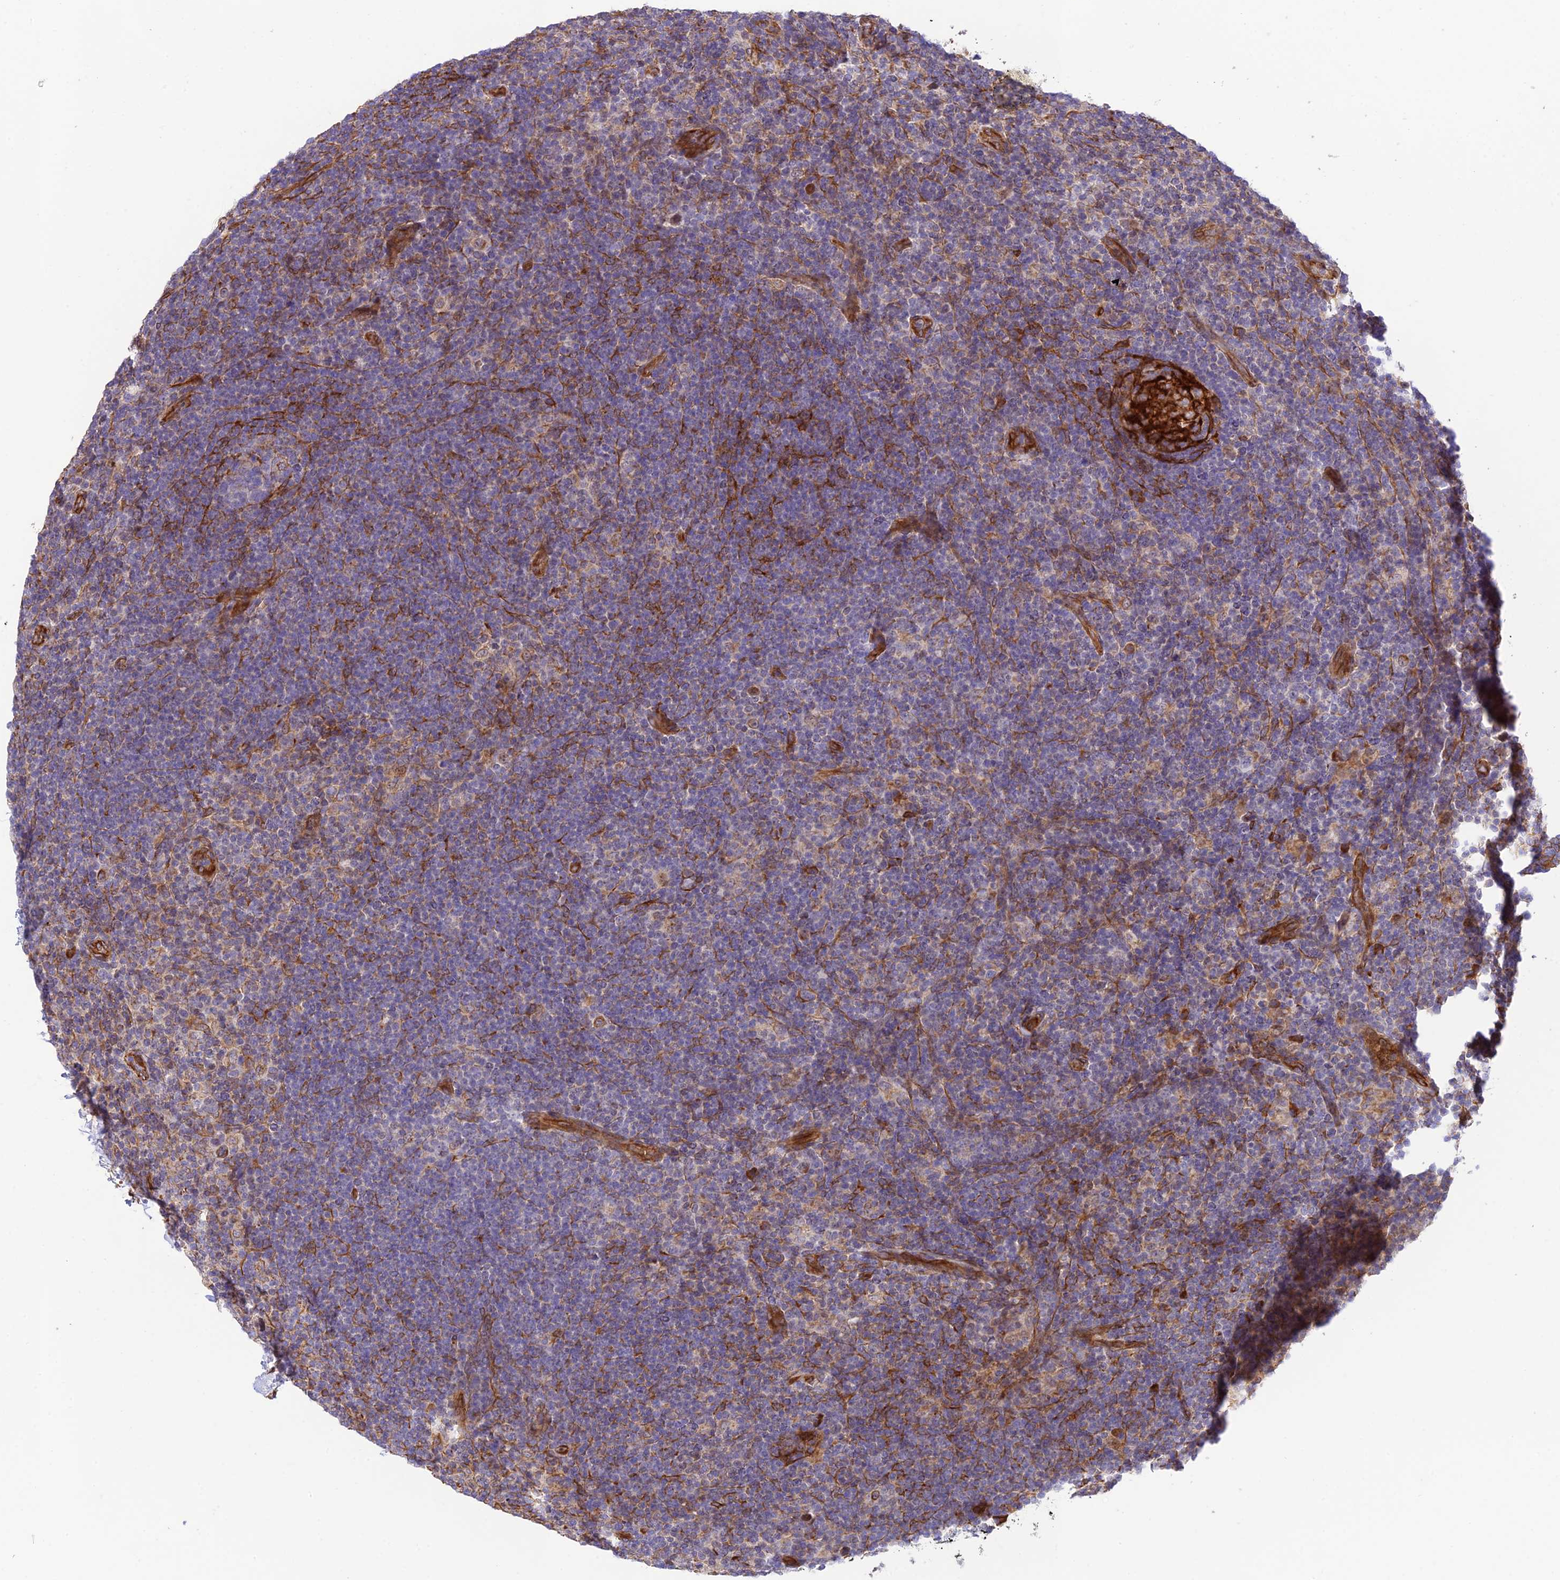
{"staining": {"intensity": "negative", "quantity": "none", "location": "none"}, "tissue": "lymphoma", "cell_type": "Tumor cells", "image_type": "cancer", "snomed": [{"axis": "morphology", "description": "Hodgkin's disease, NOS"}, {"axis": "topography", "description": "Lymph node"}], "caption": "This is an immunohistochemistry (IHC) image of lymphoma. There is no staining in tumor cells.", "gene": "EXOC3L4", "patient": {"sex": "female", "age": 57}}